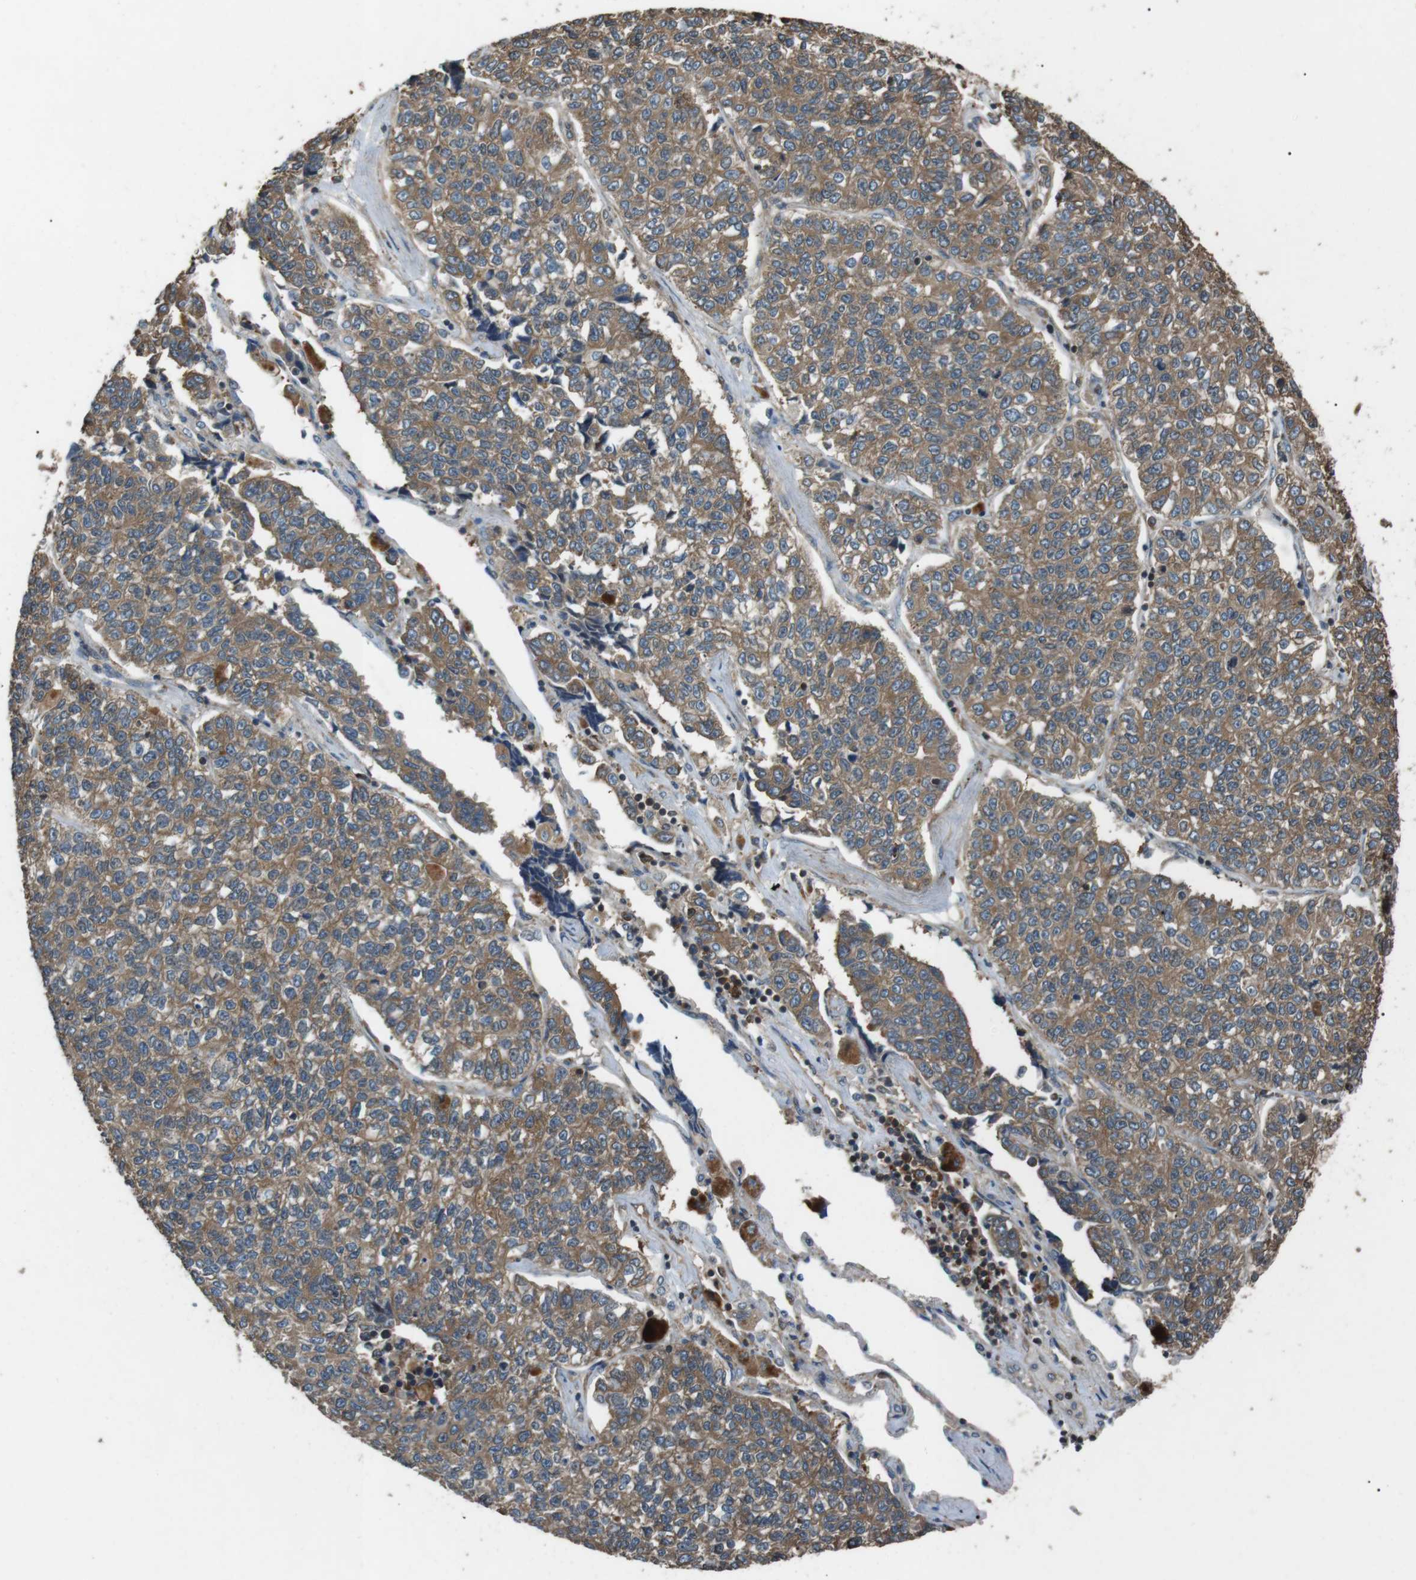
{"staining": {"intensity": "moderate", "quantity": ">75%", "location": "cytoplasmic/membranous"}, "tissue": "lung cancer", "cell_type": "Tumor cells", "image_type": "cancer", "snomed": [{"axis": "morphology", "description": "Adenocarcinoma, NOS"}, {"axis": "topography", "description": "Lung"}], "caption": "Immunohistochemistry (IHC) (DAB) staining of human lung adenocarcinoma exhibits moderate cytoplasmic/membranous protein expression in about >75% of tumor cells.", "gene": "GPR161", "patient": {"sex": "male", "age": 49}}